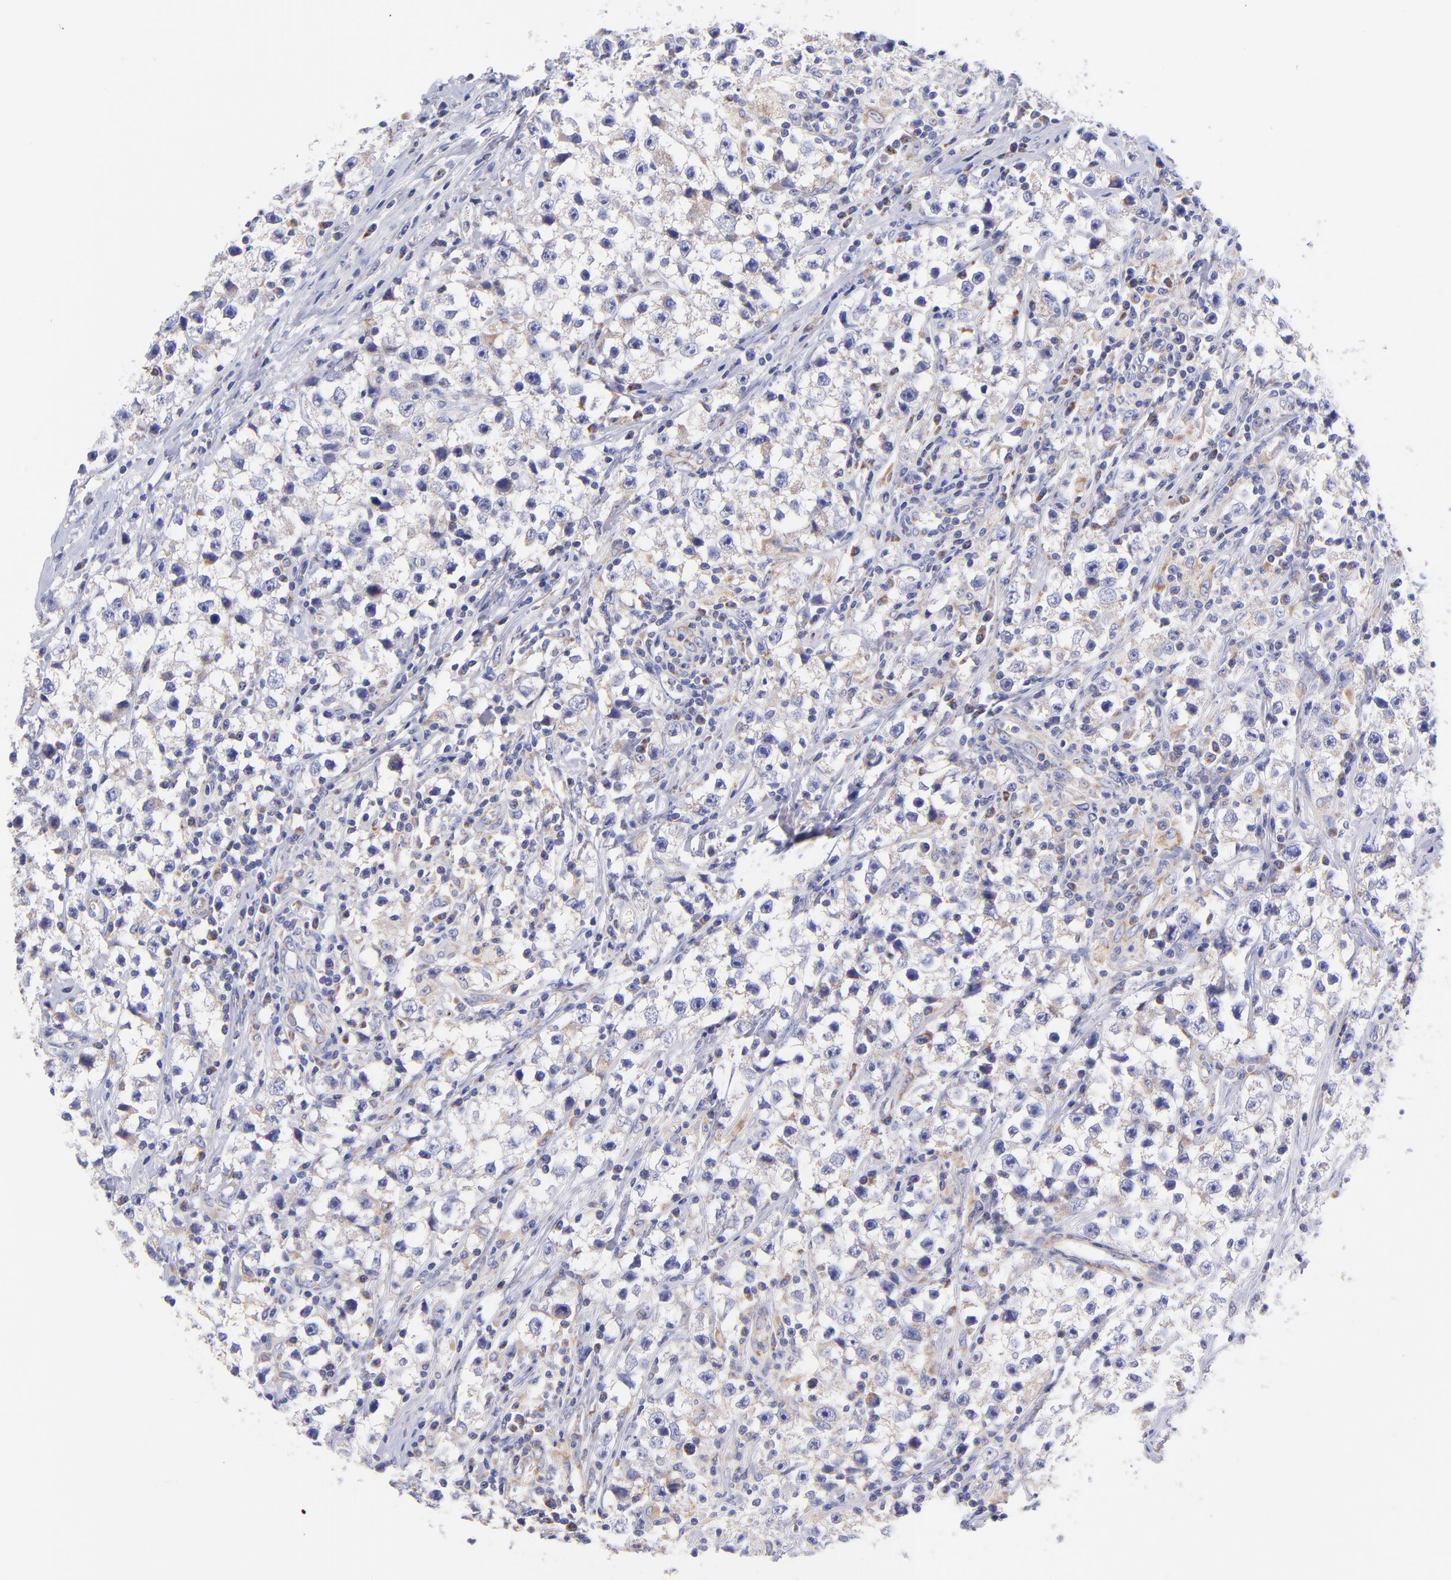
{"staining": {"intensity": "moderate", "quantity": "25%-75%", "location": "cytoplasmic/membranous"}, "tissue": "testis cancer", "cell_type": "Tumor cells", "image_type": "cancer", "snomed": [{"axis": "morphology", "description": "Seminoma, NOS"}, {"axis": "topography", "description": "Testis"}], "caption": "Immunohistochemical staining of seminoma (testis) demonstrates medium levels of moderate cytoplasmic/membranous protein positivity in about 25%-75% of tumor cells.", "gene": "NDUFB7", "patient": {"sex": "male", "age": 35}}